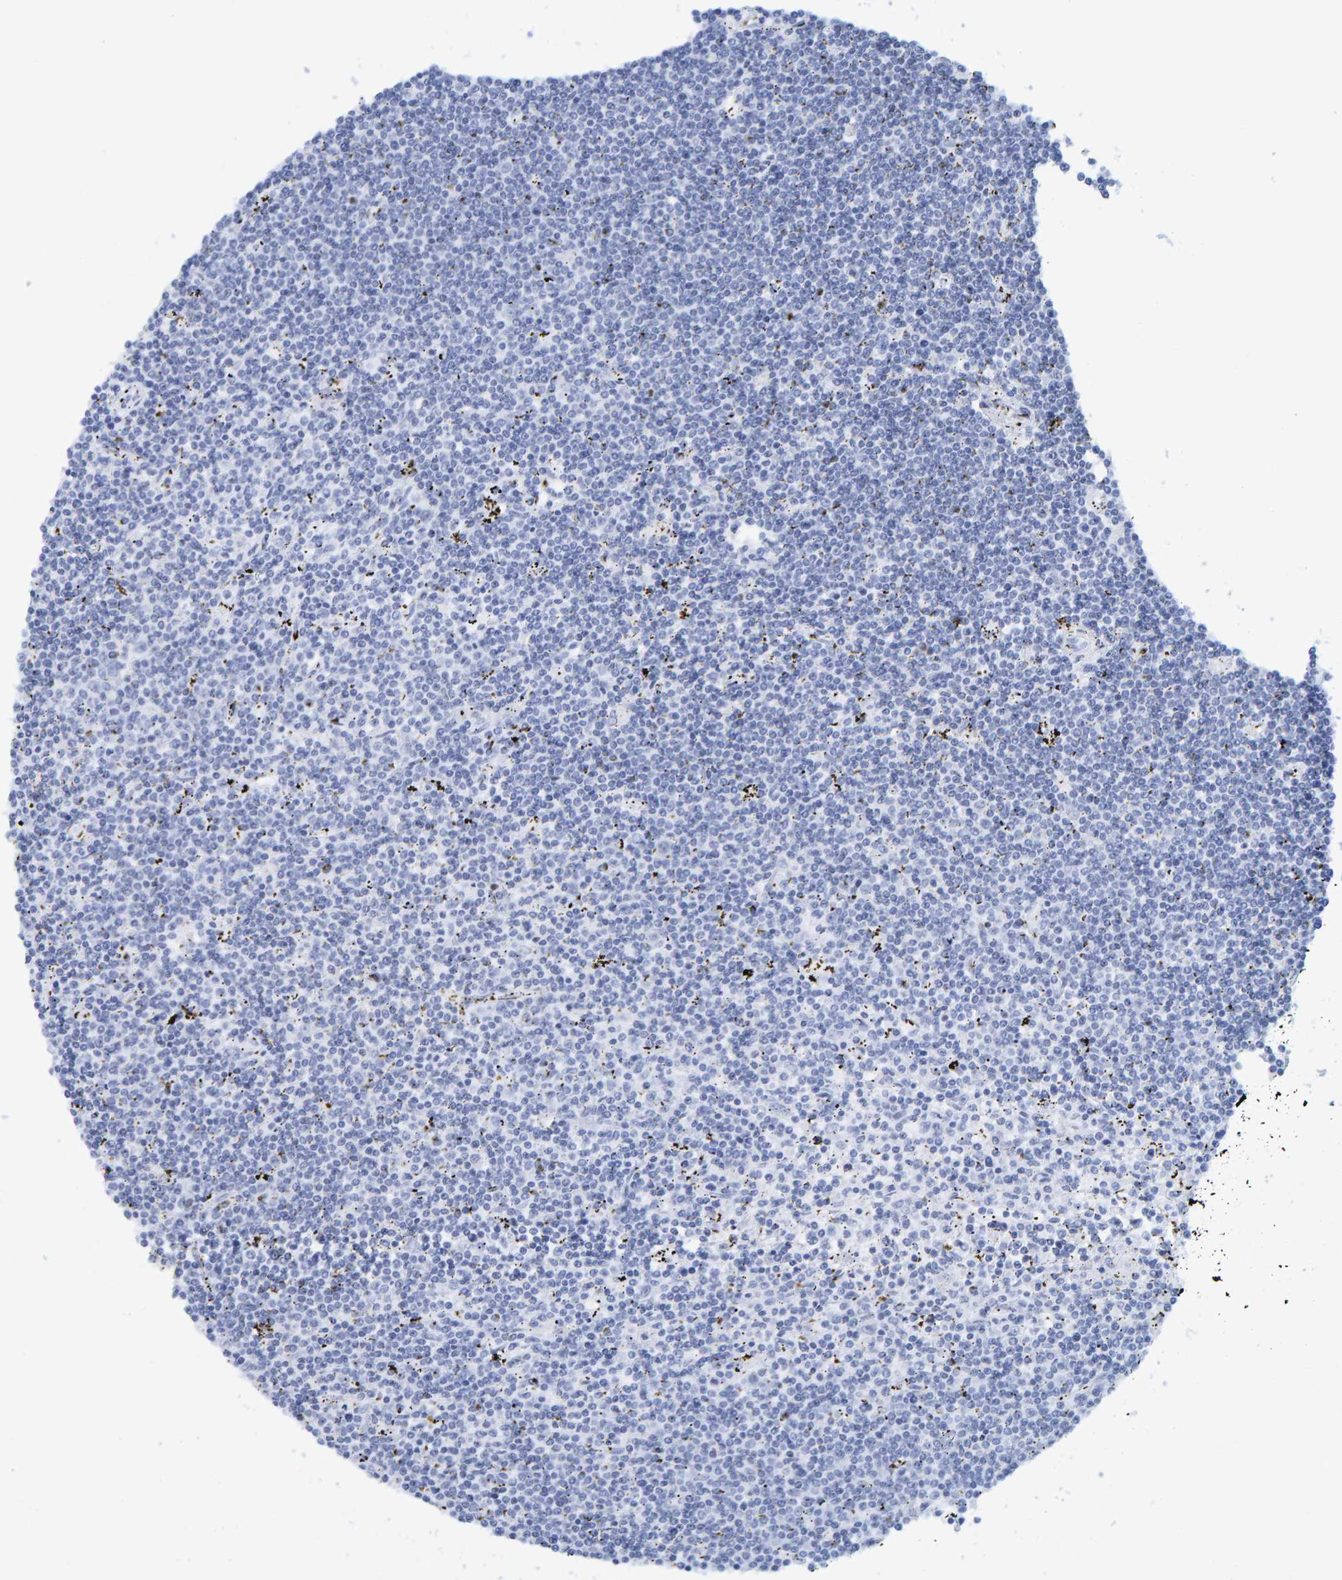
{"staining": {"intensity": "negative", "quantity": "none", "location": "none"}, "tissue": "lymphoma", "cell_type": "Tumor cells", "image_type": "cancer", "snomed": [{"axis": "morphology", "description": "Malignant lymphoma, non-Hodgkin's type, Low grade"}, {"axis": "topography", "description": "Spleen"}], "caption": "A histopathology image of human lymphoma is negative for staining in tumor cells.", "gene": "SFTPC", "patient": {"sex": "male", "age": 76}}